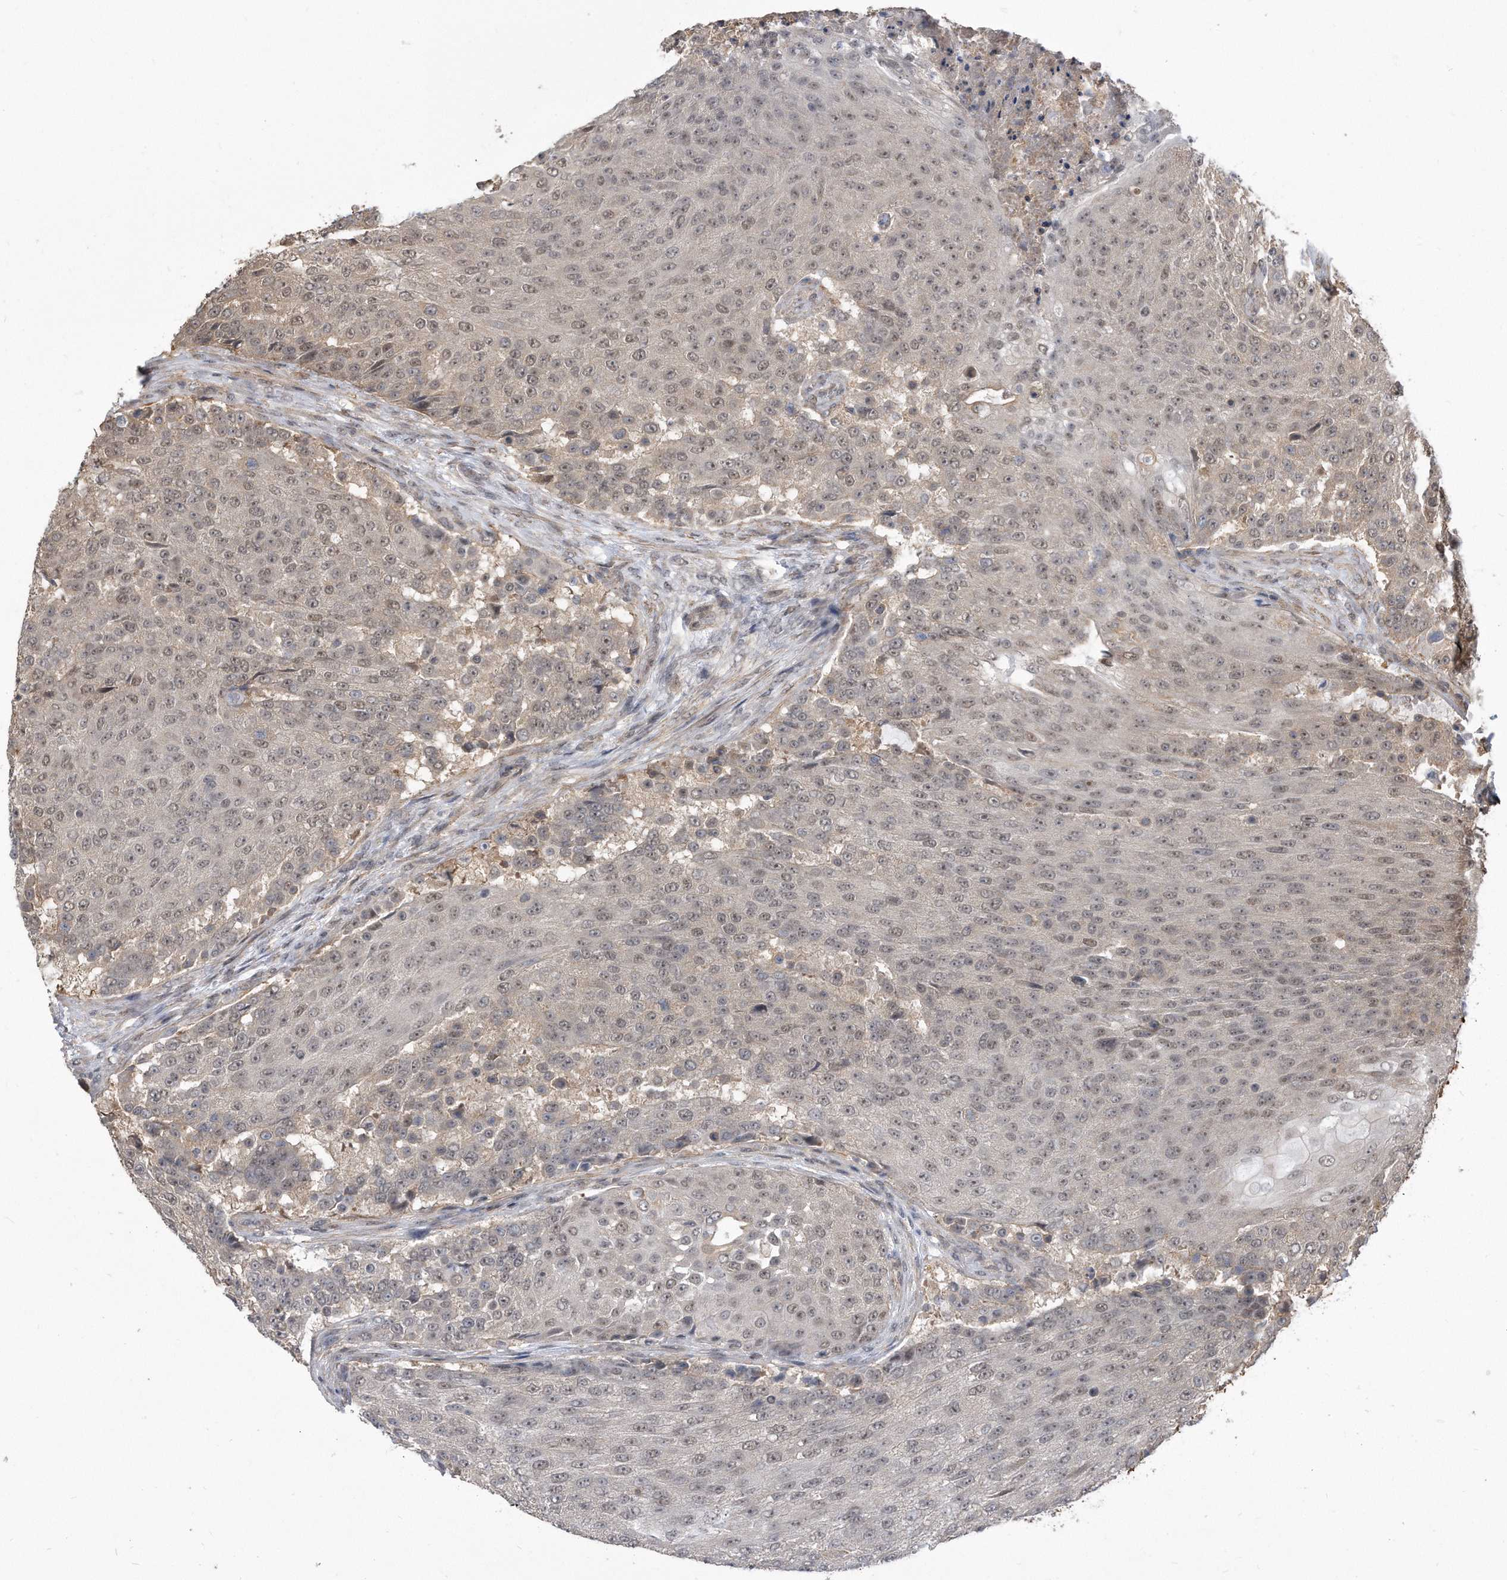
{"staining": {"intensity": "moderate", "quantity": "25%-75%", "location": "nuclear"}, "tissue": "urothelial cancer", "cell_type": "Tumor cells", "image_type": "cancer", "snomed": [{"axis": "morphology", "description": "Urothelial carcinoma, High grade"}, {"axis": "topography", "description": "Urinary bladder"}], "caption": "Immunohistochemical staining of urothelial carcinoma (high-grade) reveals medium levels of moderate nuclear expression in approximately 25%-75% of tumor cells.", "gene": "TCP1", "patient": {"sex": "female", "age": 63}}